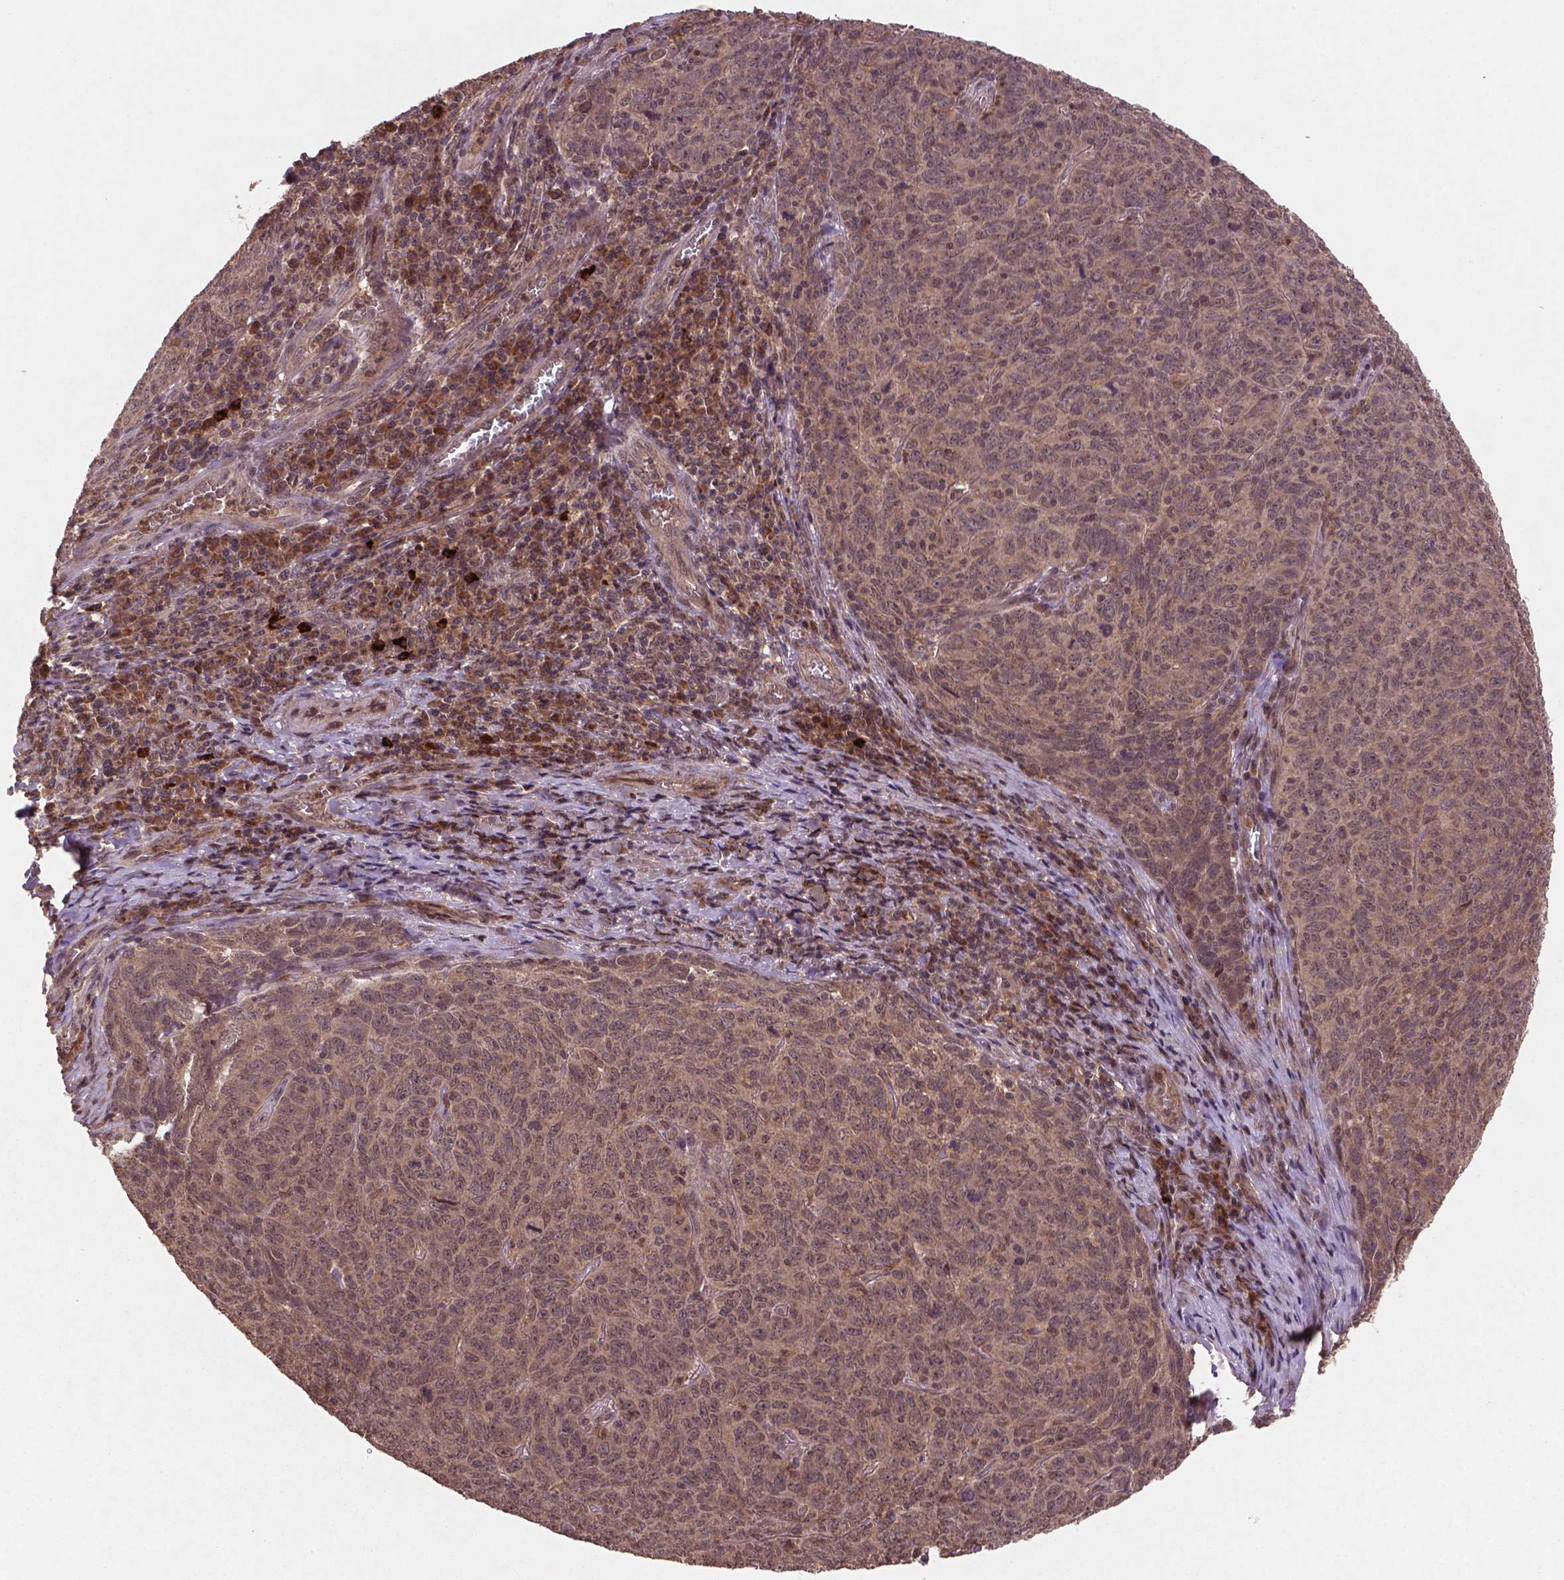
{"staining": {"intensity": "weak", "quantity": ">75%", "location": "cytoplasmic/membranous,nuclear"}, "tissue": "skin cancer", "cell_type": "Tumor cells", "image_type": "cancer", "snomed": [{"axis": "morphology", "description": "Squamous cell carcinoma, NOS"}, {"axis": "topography", "description": "Skin"}, {"axis": "topography", "description": "Anal"}], "caption": "Squamous cell carcinoma (skin) stained for a protein (brown) displays weak cytoplasmic/membranous and nuclear positive positivity in approximately >75% of tumor cells.", "gene": "NIPAL2", "patient": {"sex": "female", "age": 51}}